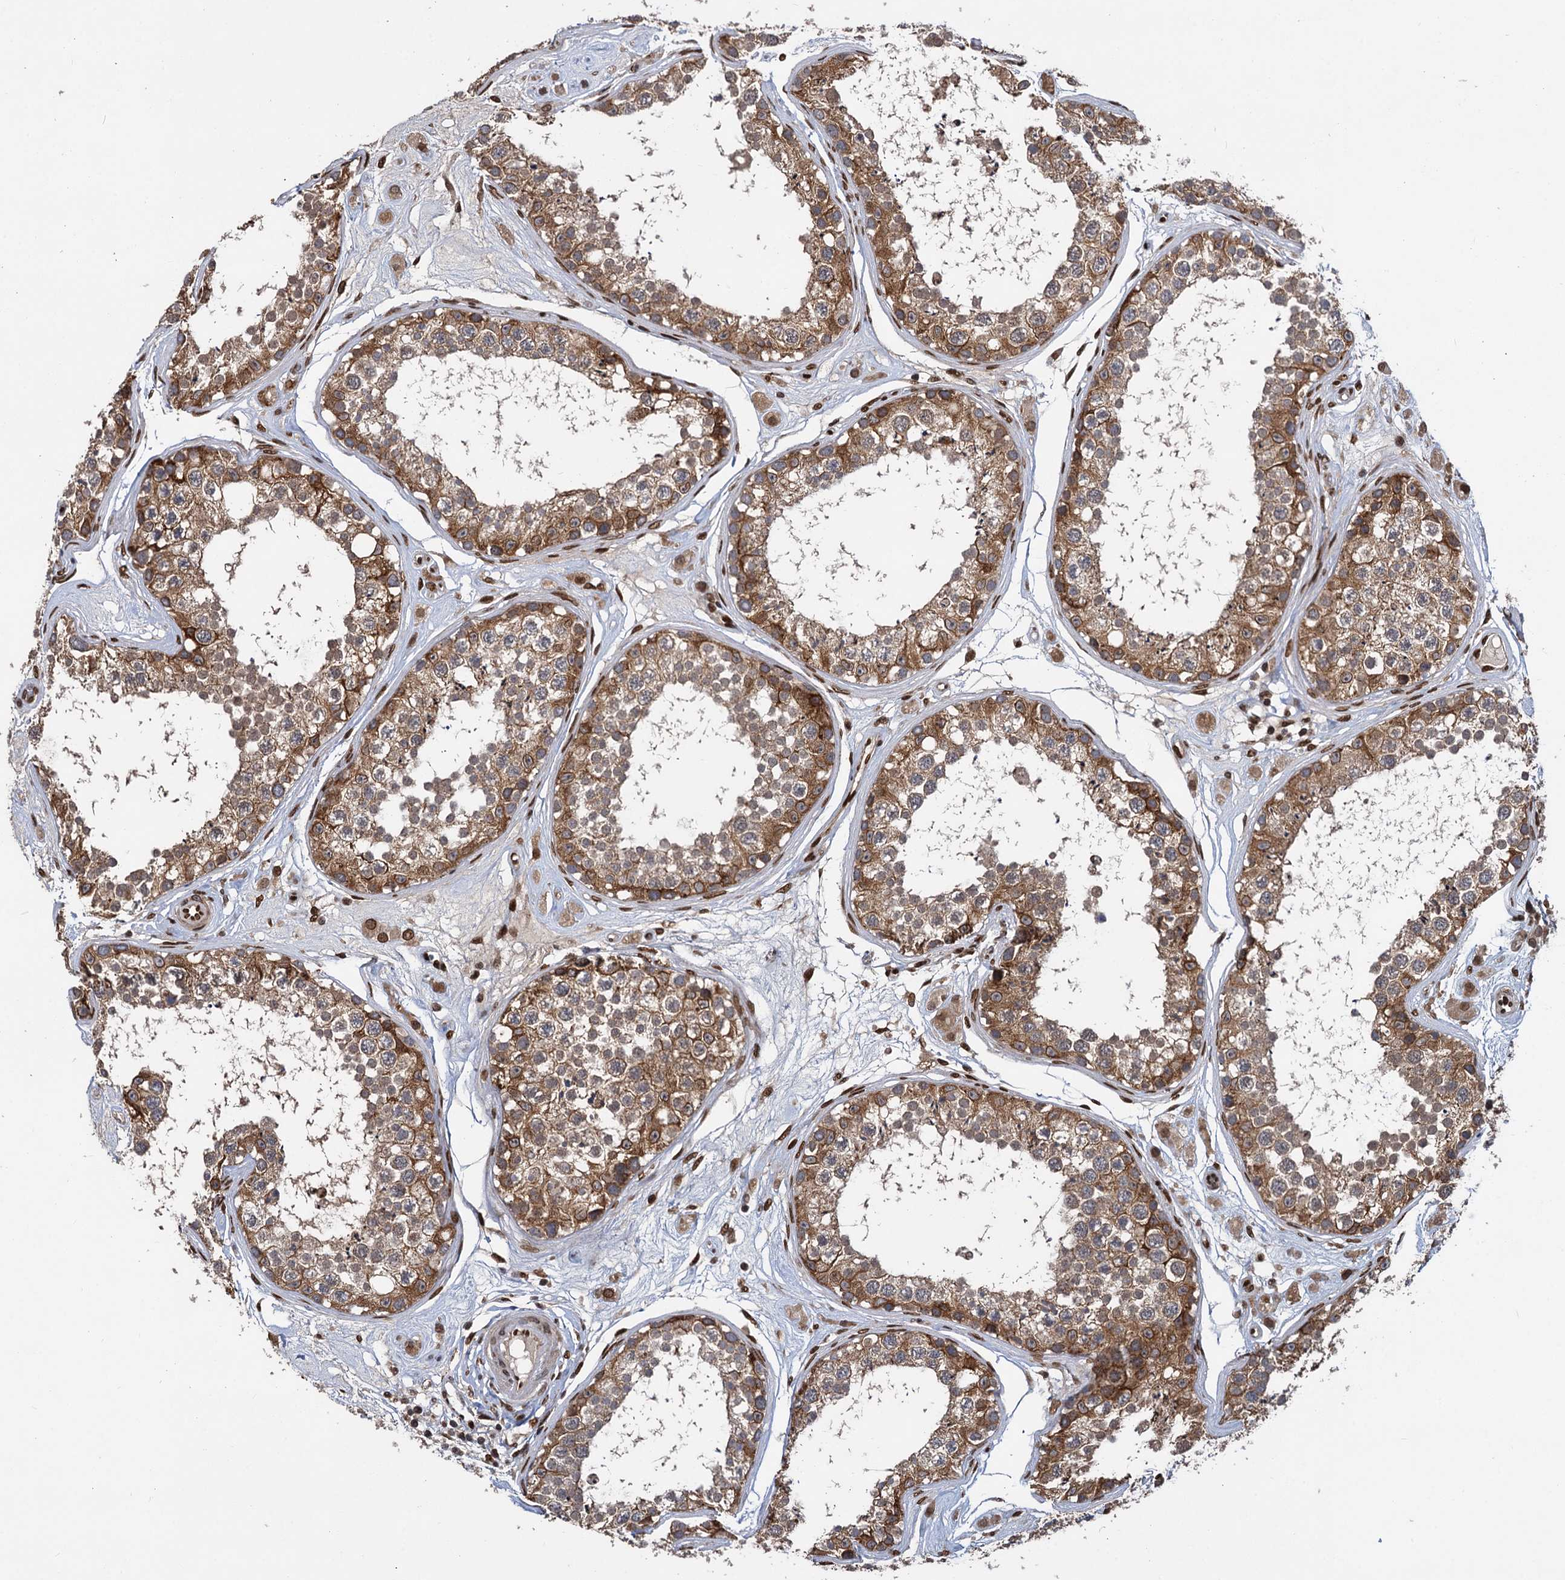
{"staining": {"intensity": "moderate", "quantity": ">75%", "location": "cytoplasmic/membranous"}, "tissue": "testis", "cell_type": "Cells in seminiferous ducts", "image_type": "normal", "snomed": [{"axis": "morphology", "description": "Normal tissue, NOS"}, {"axis": "topography", "description": "Testis"}], "caption": "IHC (DAB (3,3'-diaminobenzidine)) staining of normal testis reveals moderate cytoplasmic/membranous protein staining in approximately >75% of cells in seminiferous ducts. Using DAB (brown) and hematoxylin (blue) stains, captured at high magnification using brightfield microscopy.", "gene": "MESD", "patient": {"sex": "male", "age": 25}}